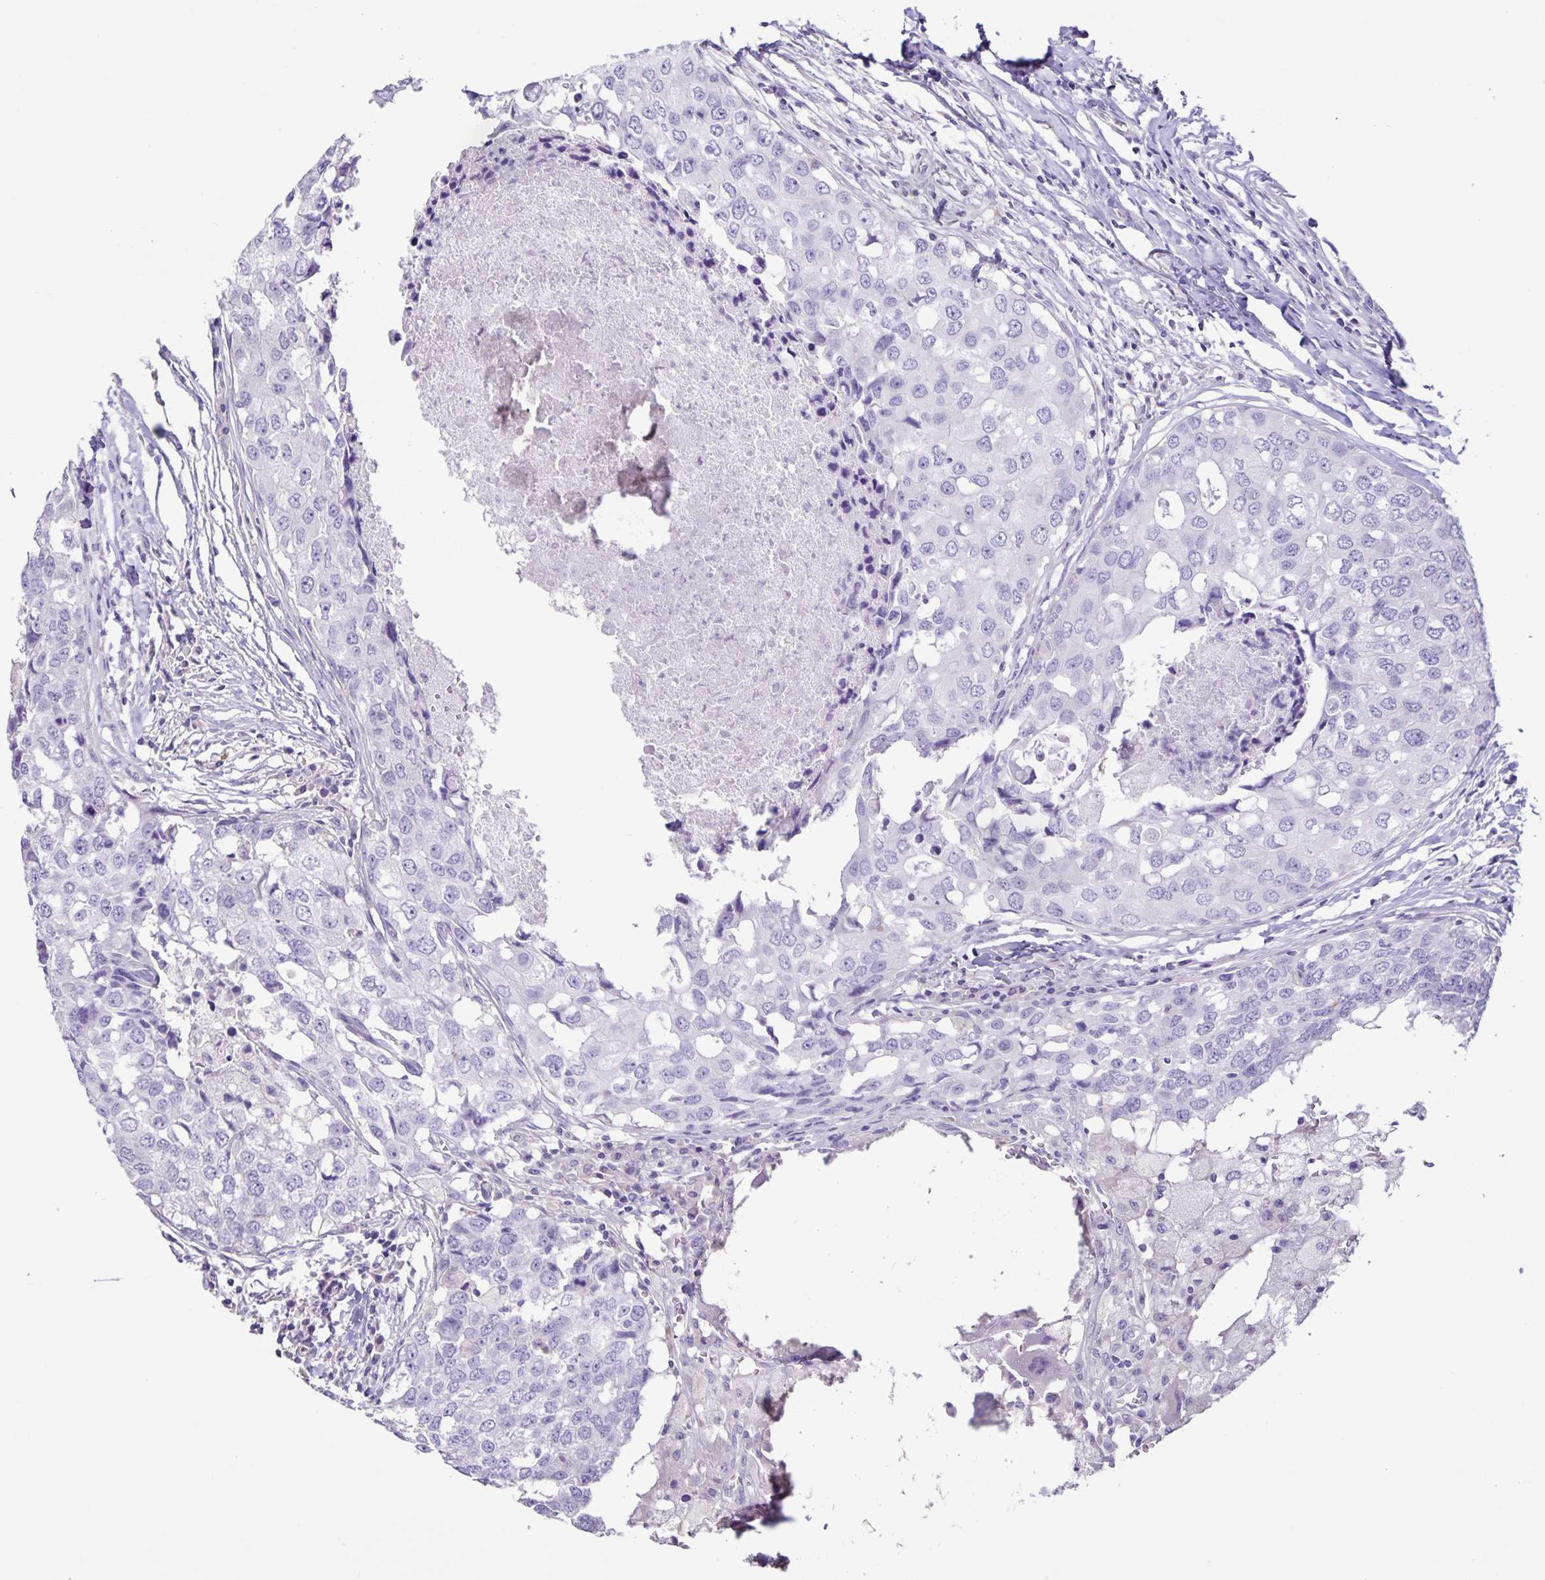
{"staining": {"intensity": "negative", "quantity": "none", "location": "none"}, "tissue": "breast cancer", "cell_type": "Tumor cells", "image_type": "cancer", "snomed": [{"axis": "morphology", "description": "Duct carcinoma"}, {"axis": "topography", "description": "Breast"}], "caption": "The histopathology image demonstrates no significant positivity in tumor cells of intraductal carcinoma (breast). Brightfield microscopy of immunohistochemistry (IHC) stained with DAB (3,3'-diaminobenzidine) (brown) and hematoxylin (blue), captured at high magnification.", "gene": "BOLL", "patient": {"sex": "female", "age": 27}}